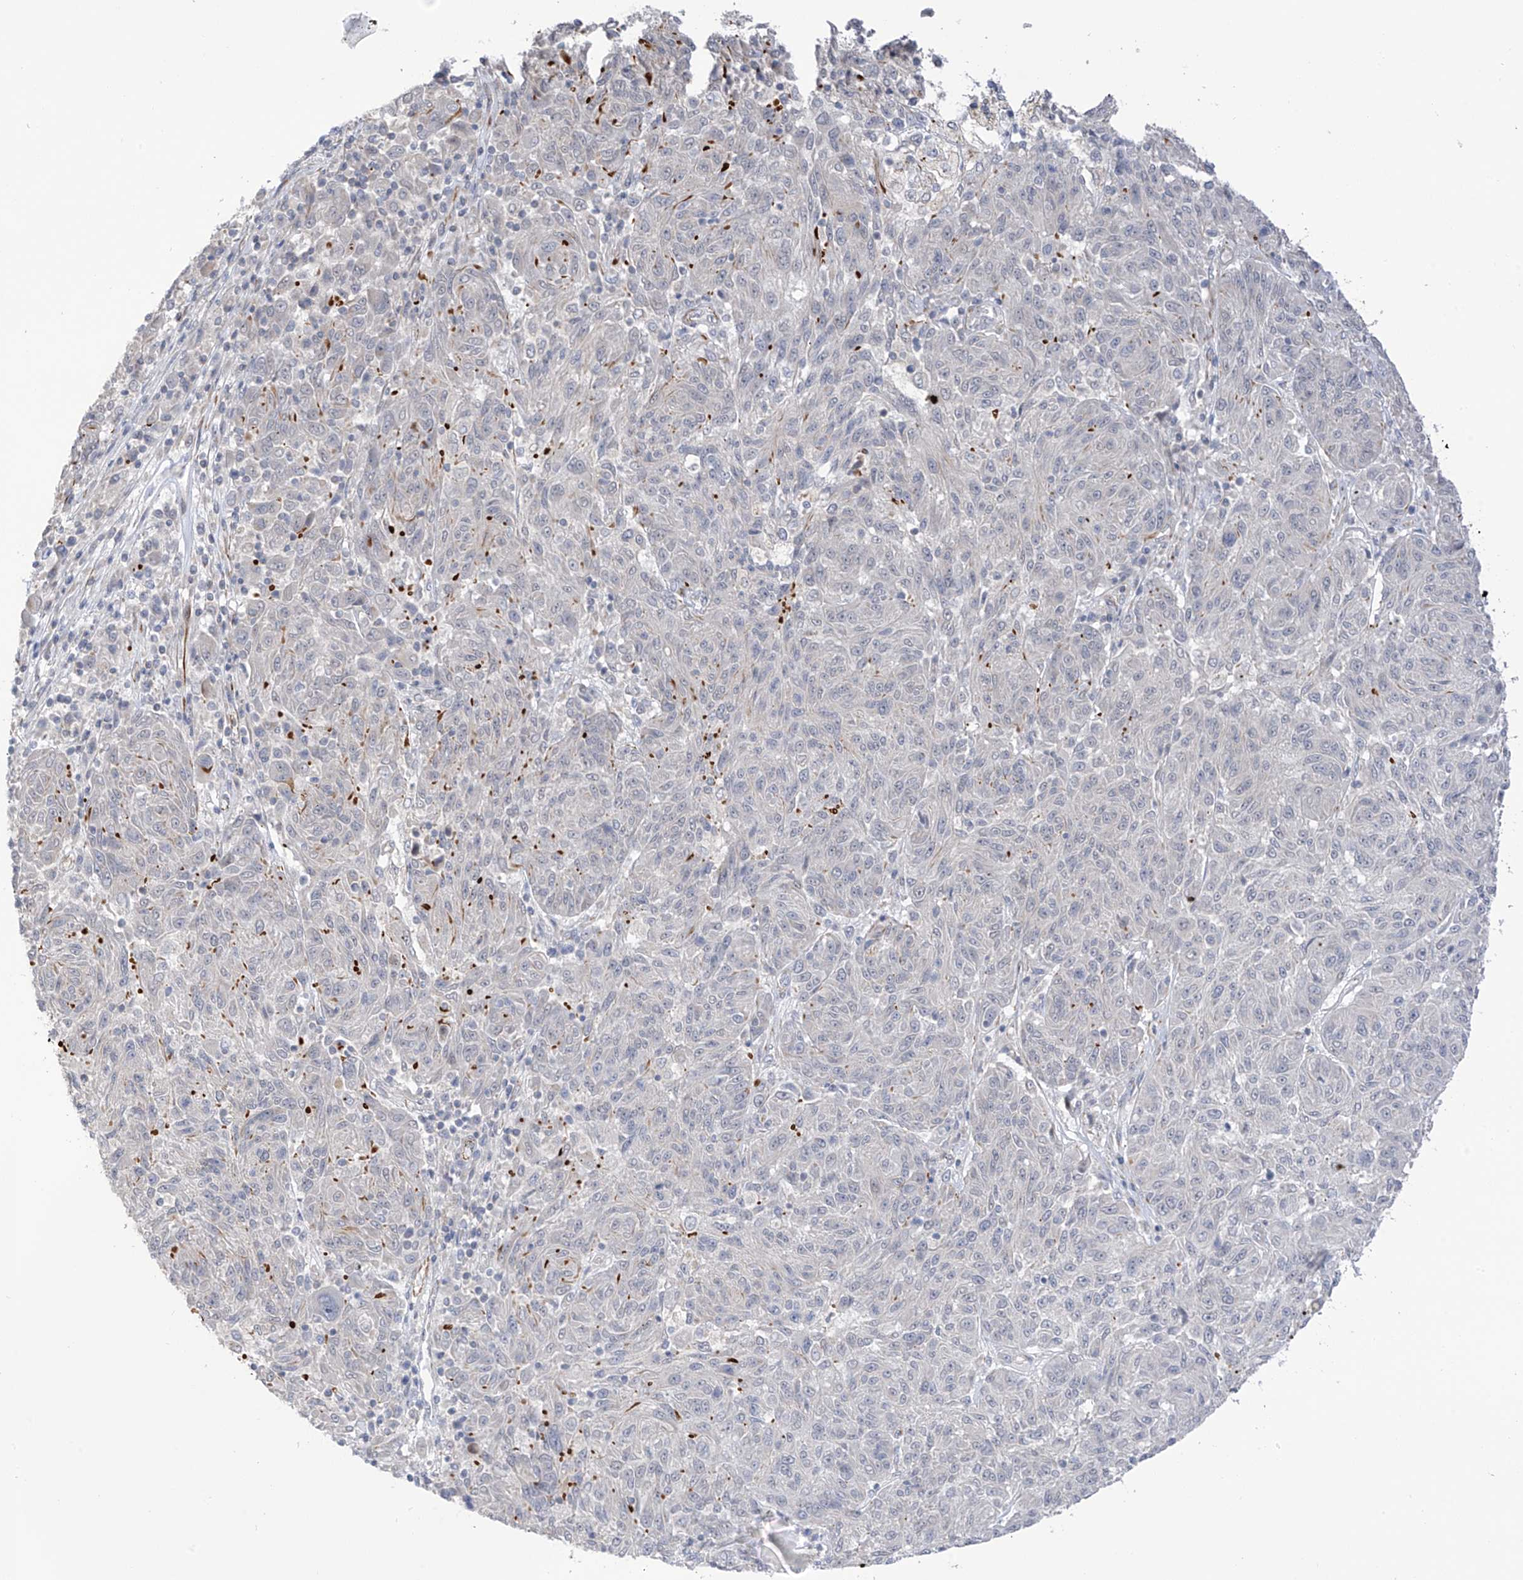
{"staining": {"intensity": "negative", "quantity": "none", "location": "none"}, "tissue": "melanoma", "cell_type": "Tumor cells", "image_type": "cancer", "snomed": [{"axis": "morphology", "description": "Malignant melanoma, NOS"}, {"axis": "topography", "description": "Skin"}], "caption": "Tumor cells show no significant positivity in malignant melanoma. (Brightfield microscopy of DAB IHC at high magnification).", "gene": "HS6ST2", "patient": {"sex": "male", "age": 53}}